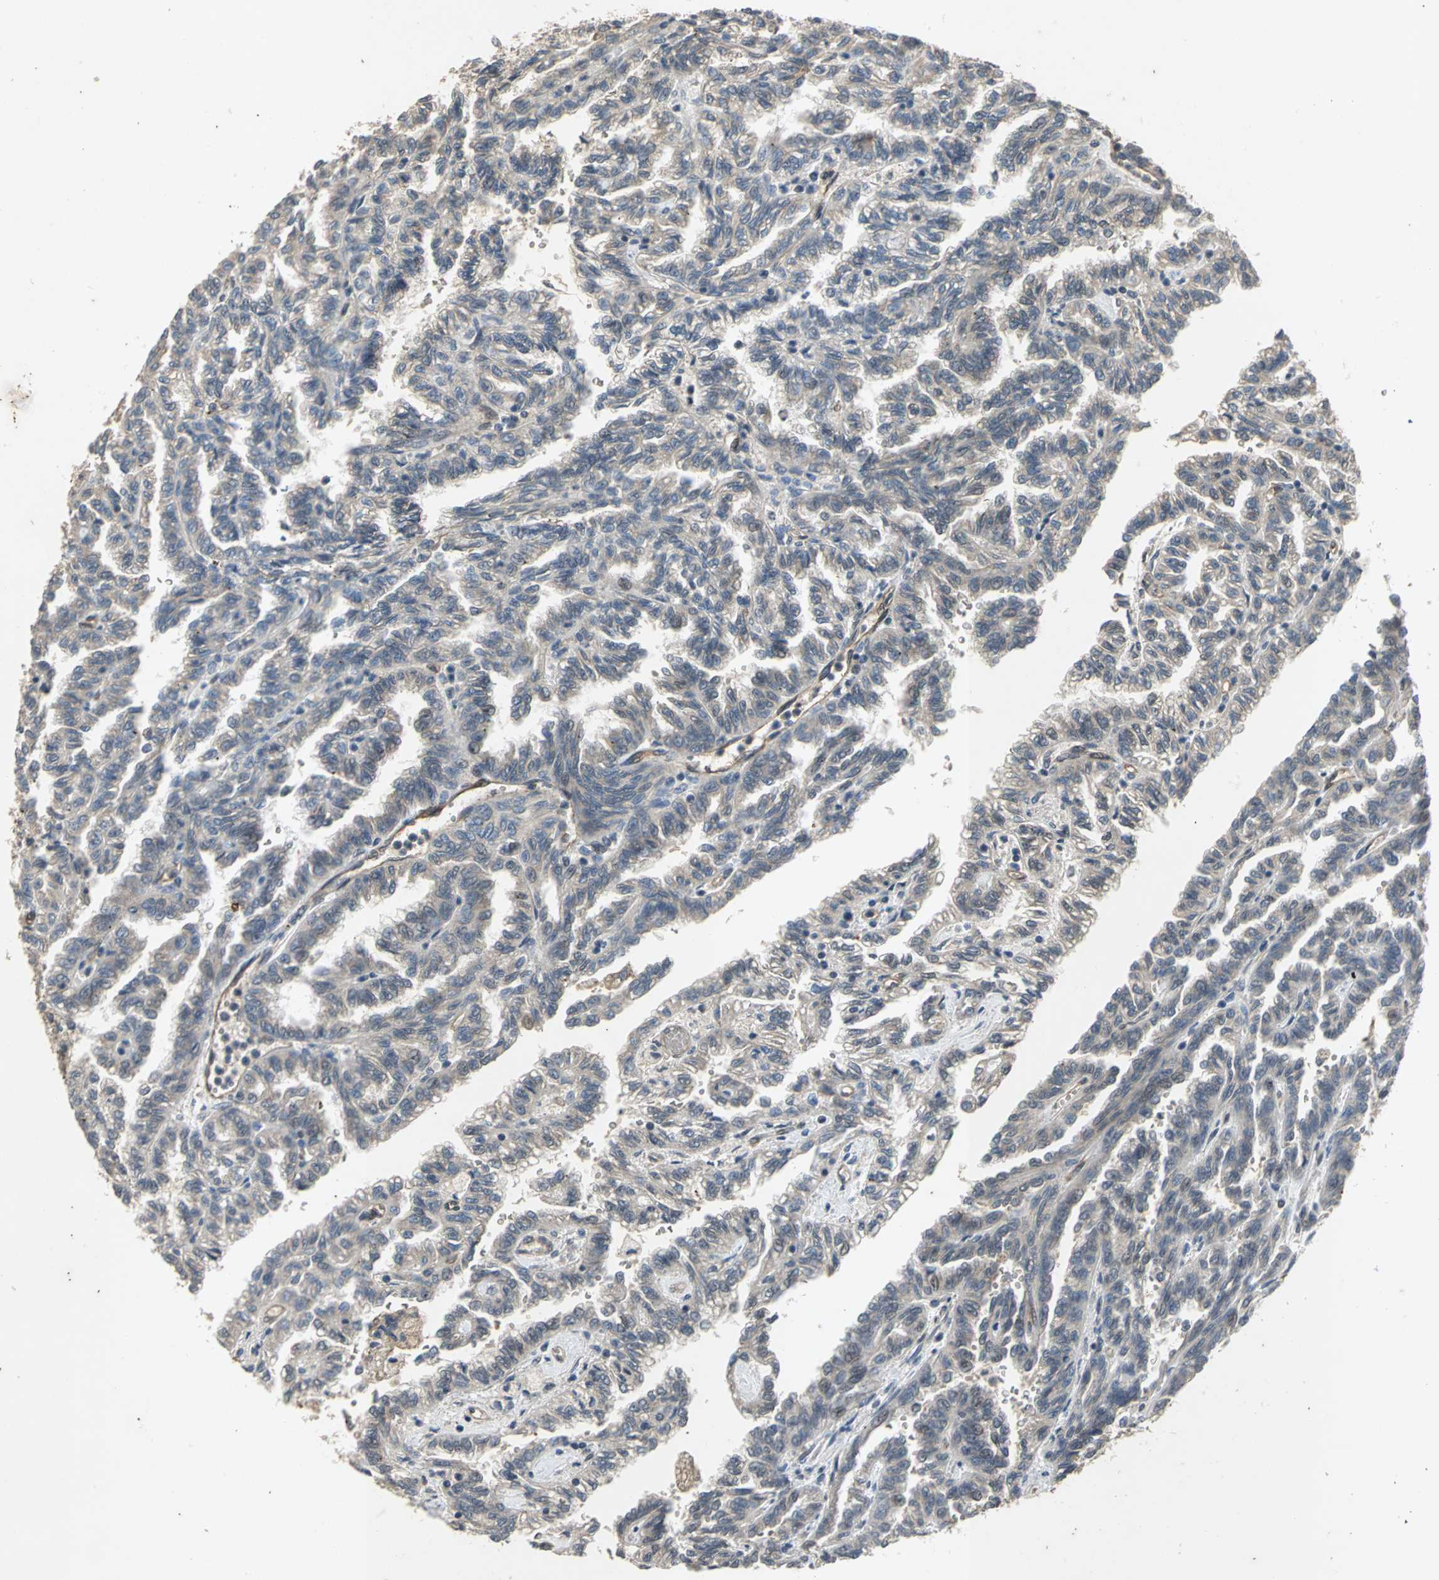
{"staining": {"intensity": "negative", "quantity": "none", "location": "none"}, "tissue": "renal cancer", "cell_type": "Tumor cells", "image_type": "cancer", "snomed": [{"axis": "morphology", "description": "Inflammation, NOS"}, {"axis": "morphology", "description": "Adenocarcinoma, NOS"}, {"axis": "topography", "description": "Kidney"}], "caption": "This is an immunohistochemistry photomicrograph of adenocarcinoma (renal). There is no expression in tumor cells.", "gene": "NOTCH3", "patient": {"sex": "male", "age": 68}}